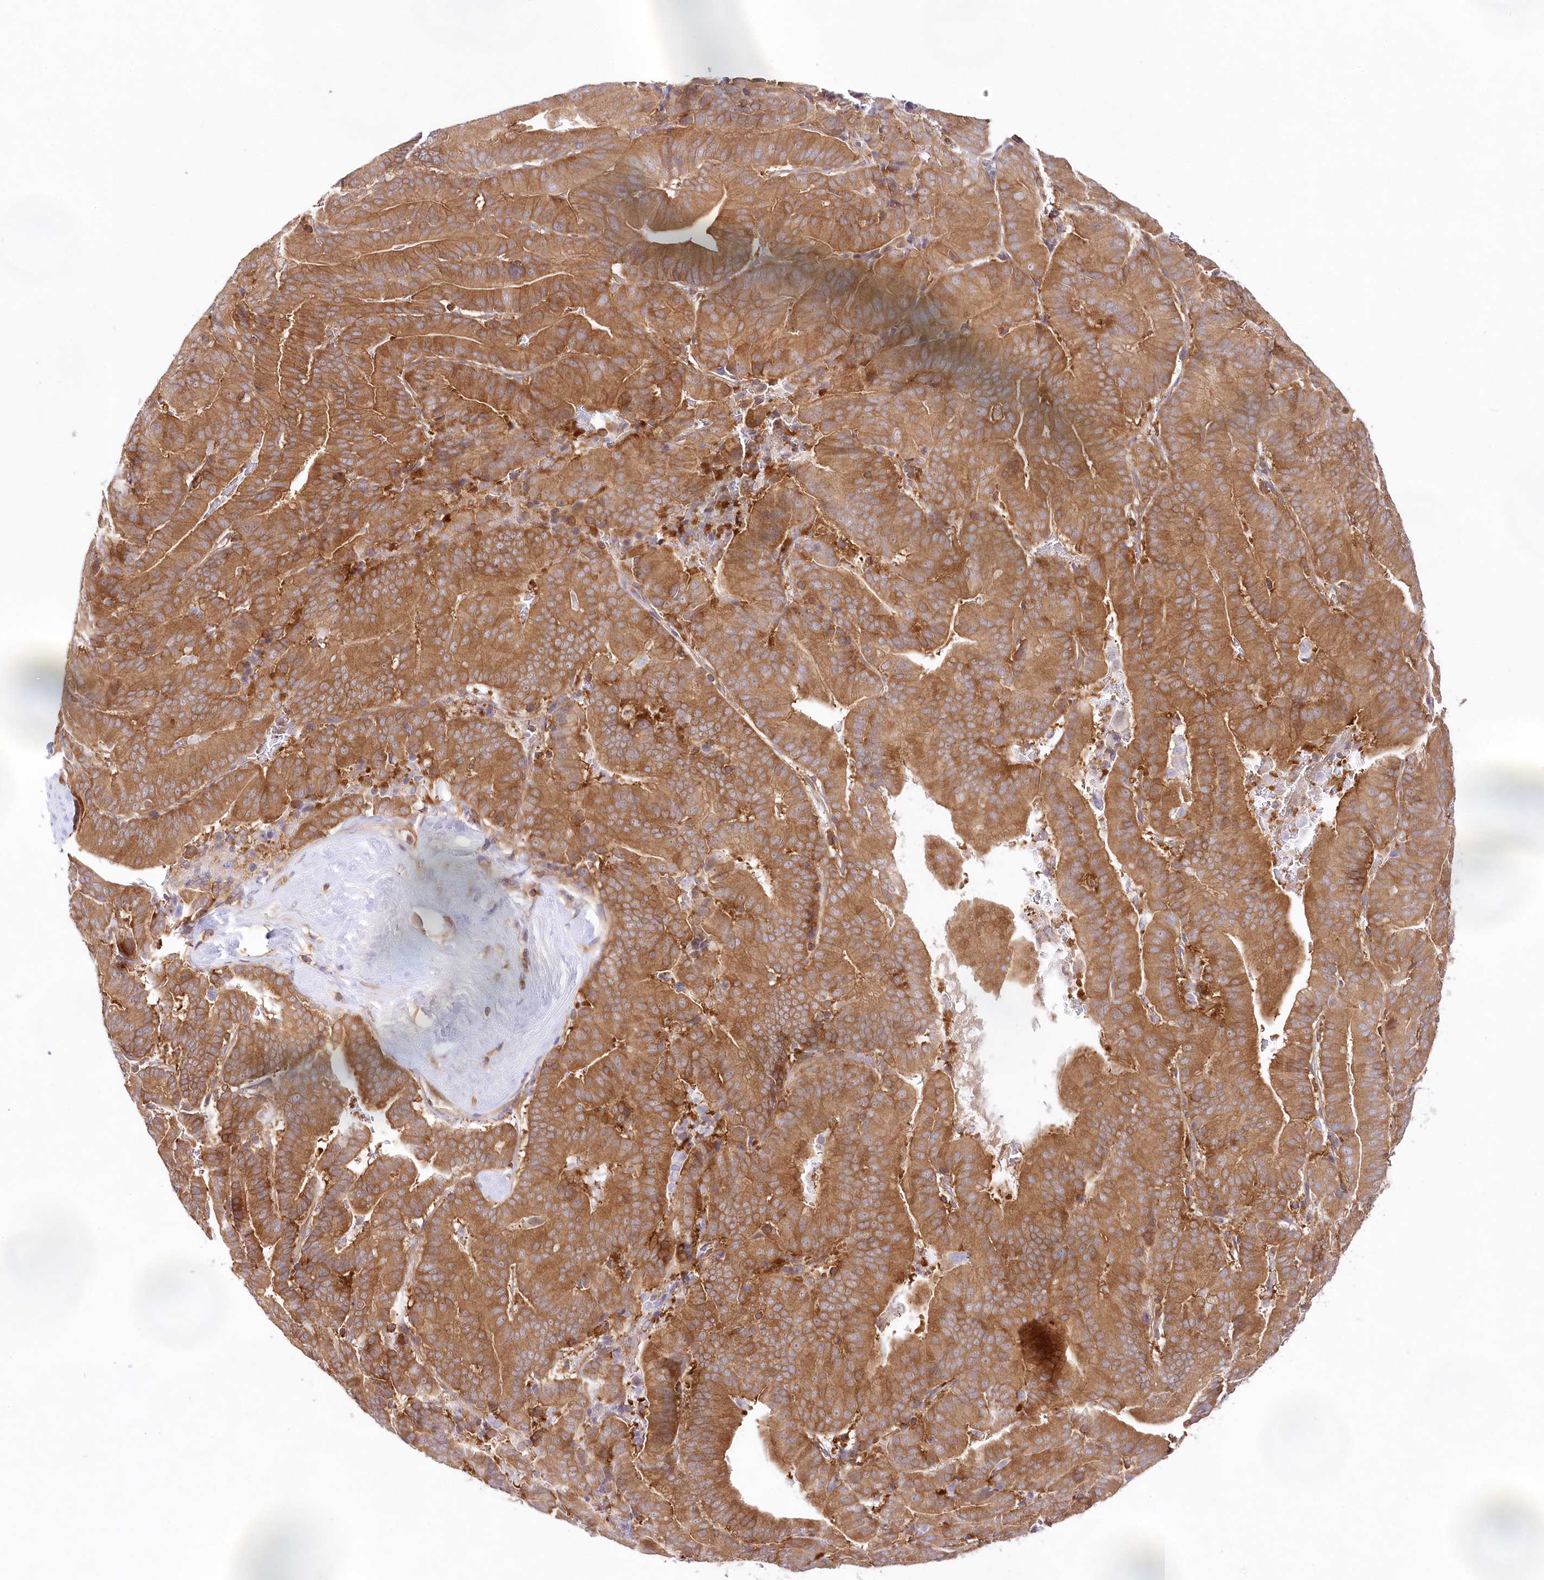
{"staining": {"intensity": "moderate", "quantity": ">75%", "location": "cytoplasmic/membranous"}, "tissue": "liver cancer", "cell_type": "Tumor cells", "image_type": "cancer", "snomed": [{"axis": "morphology", "description": "Cholangiocarcinoma"}, {"axis": "topography", "description": "Liver"}], "caption": "Immunohistochemical staining of liver cancer exhibits medium levels of moderate cytoplasmic/membranous protein expression in about >75% of tumor cells.", "gene": "ABRAXAS2", "patient": {"sex": "female", "age": 75}}